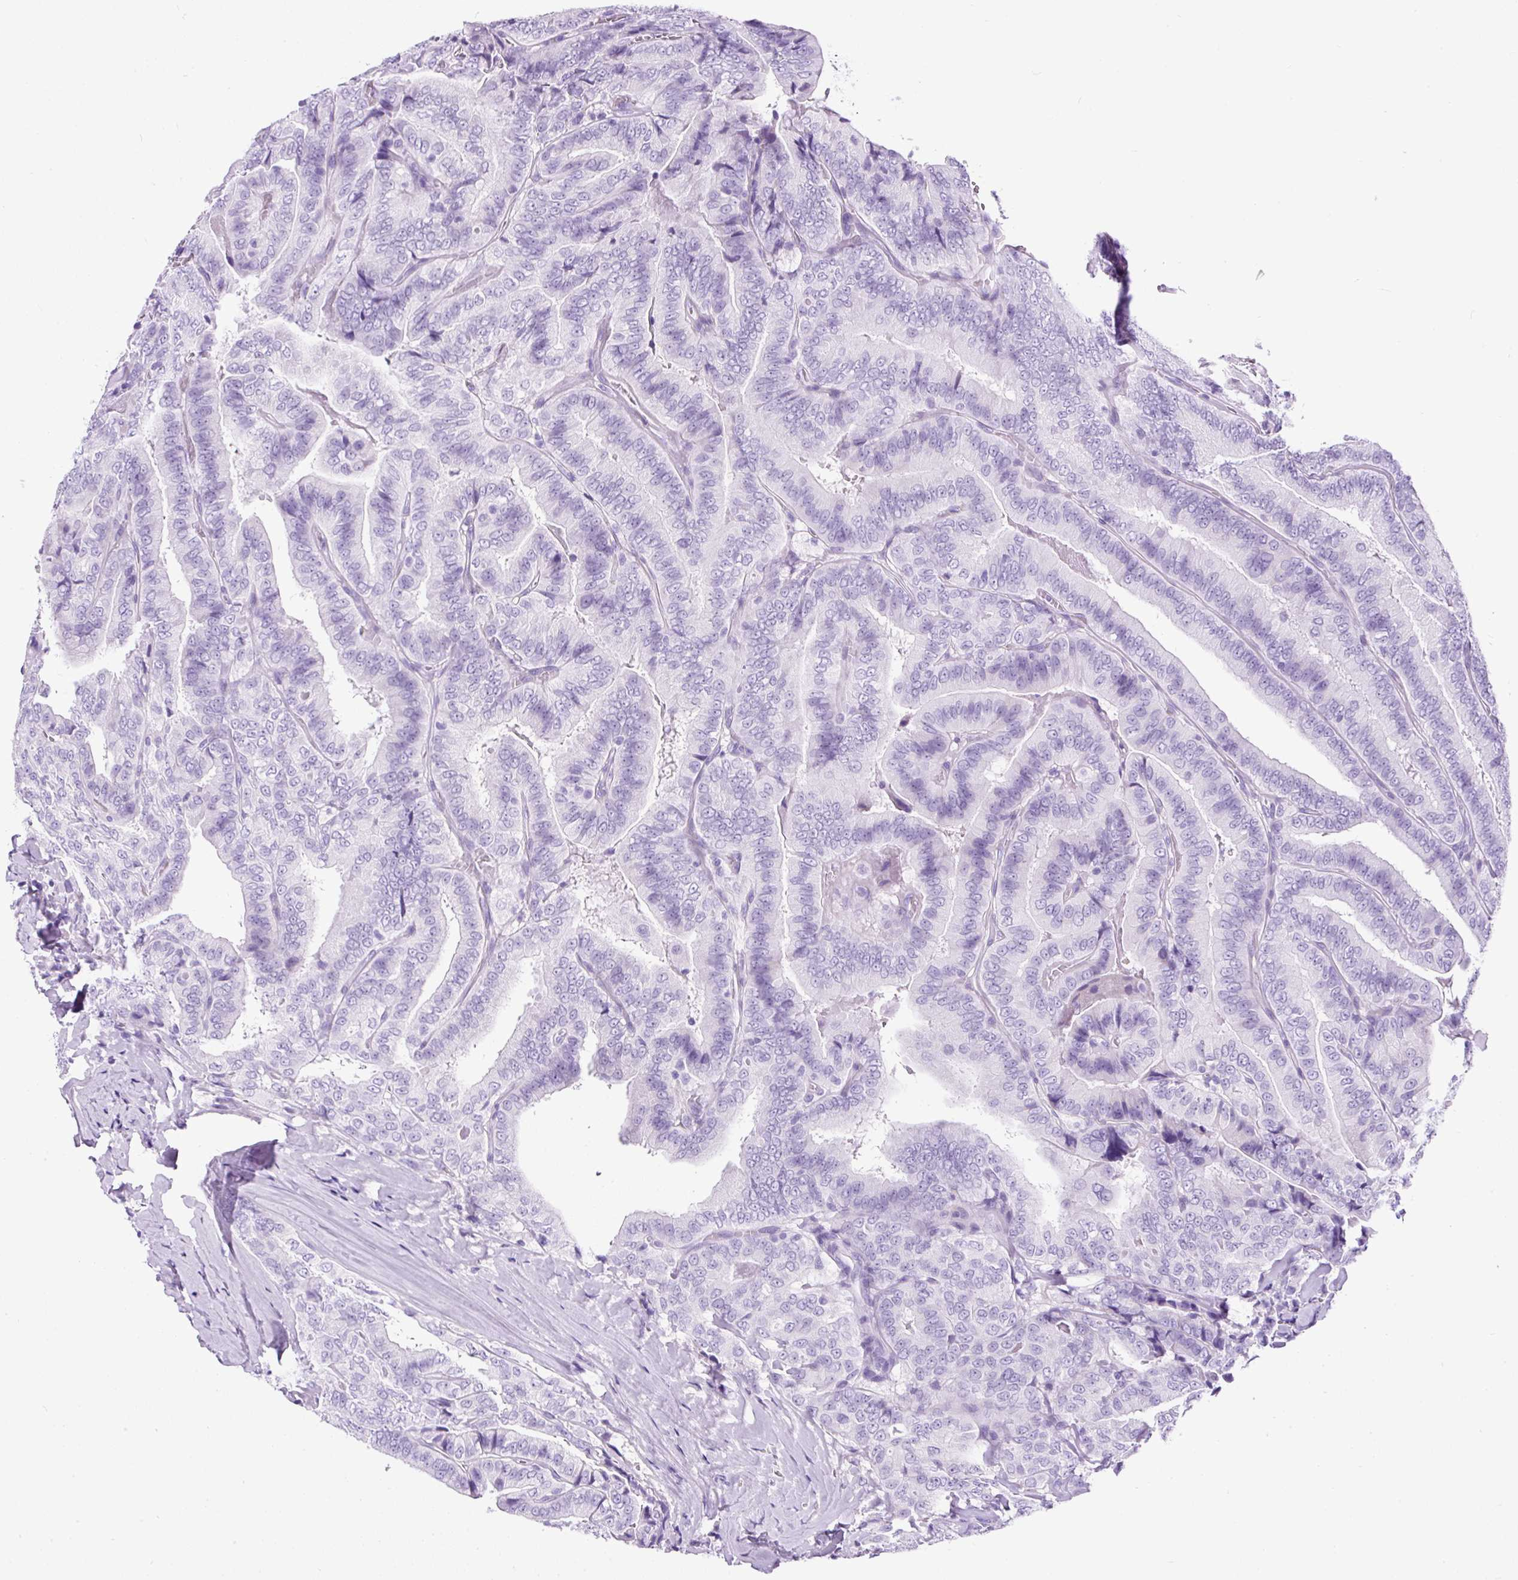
{"staining": {"intensity": "negative", "quantity": "none", "location": "none"}, "tissue": "thyroid cancer", "cell_type": "Tumor cells", "image_type": "cancer", "snomed": [{"axis": "morphology", "description": "Papillary adenocarcinoma, NOS"}, {"axis": "topography", "description": "Thyroid gland"}], "caption": "Immunohistochemistry of human papillary adenocarcinoma (thyroid) shows no expression in tumor cells. The staining is performed using DAB brown chromogen with nuclei counter-stained in using hematoxylin.", "gene": "PDIA2", "patient": {"sex": "male", "age": 61}}